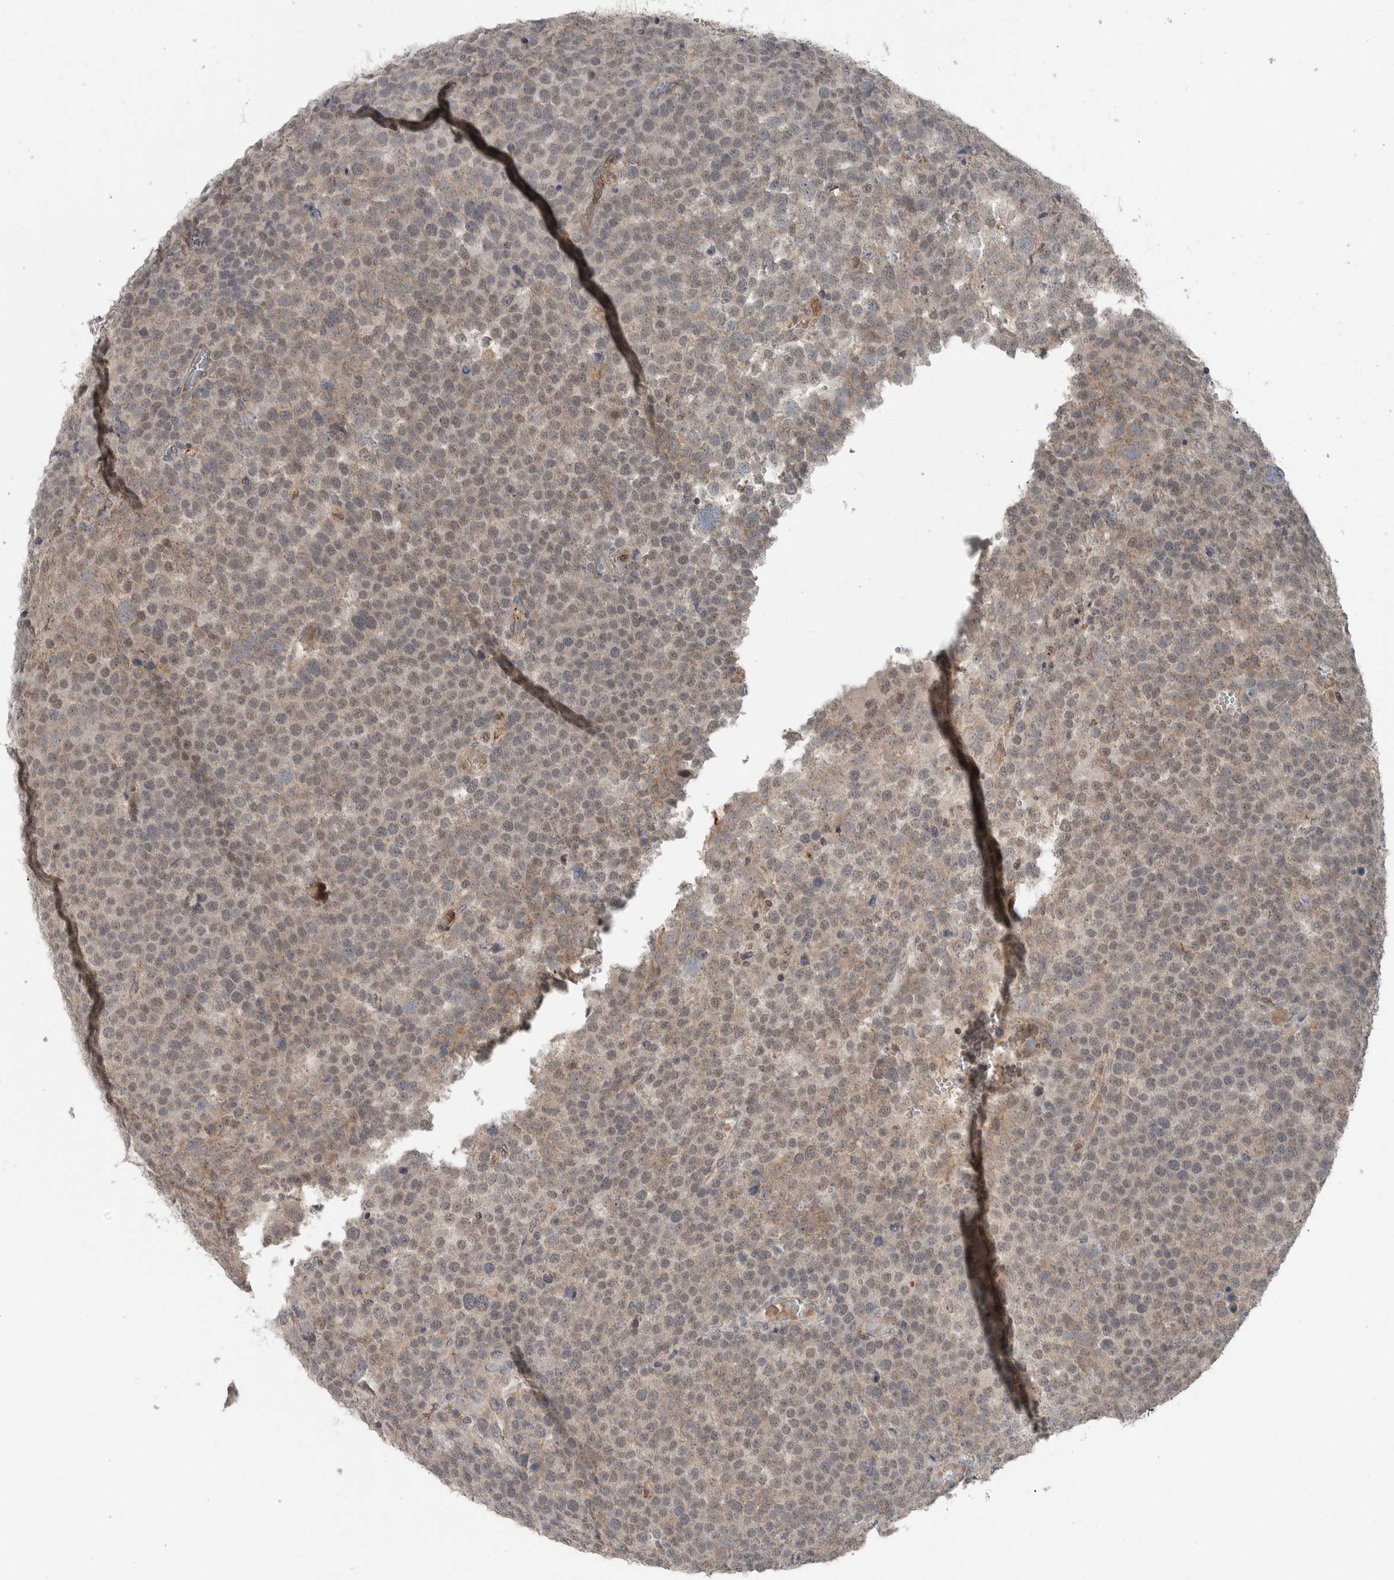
{"staining": {"intensity": "weak", "quantity": ">75%", "location": "cytoplasmic/membranous"}, "tissue": "testis cancer", "cell_type": "Tumor cells", "image_type": "cancer", "snomed": [{"axis": "morphology", "description": "Seminoma, NOS"}, {"axis": "topography", "description": "Testis"}], "caption": "The image displays immunohistochemical staining of seminoma (testis). There is weak cytoplasmic/membranous positivity is present in approximately >75% of tumor cells.", "gene": "SCP2", "patient": {"sex": "male", "age": 71}}